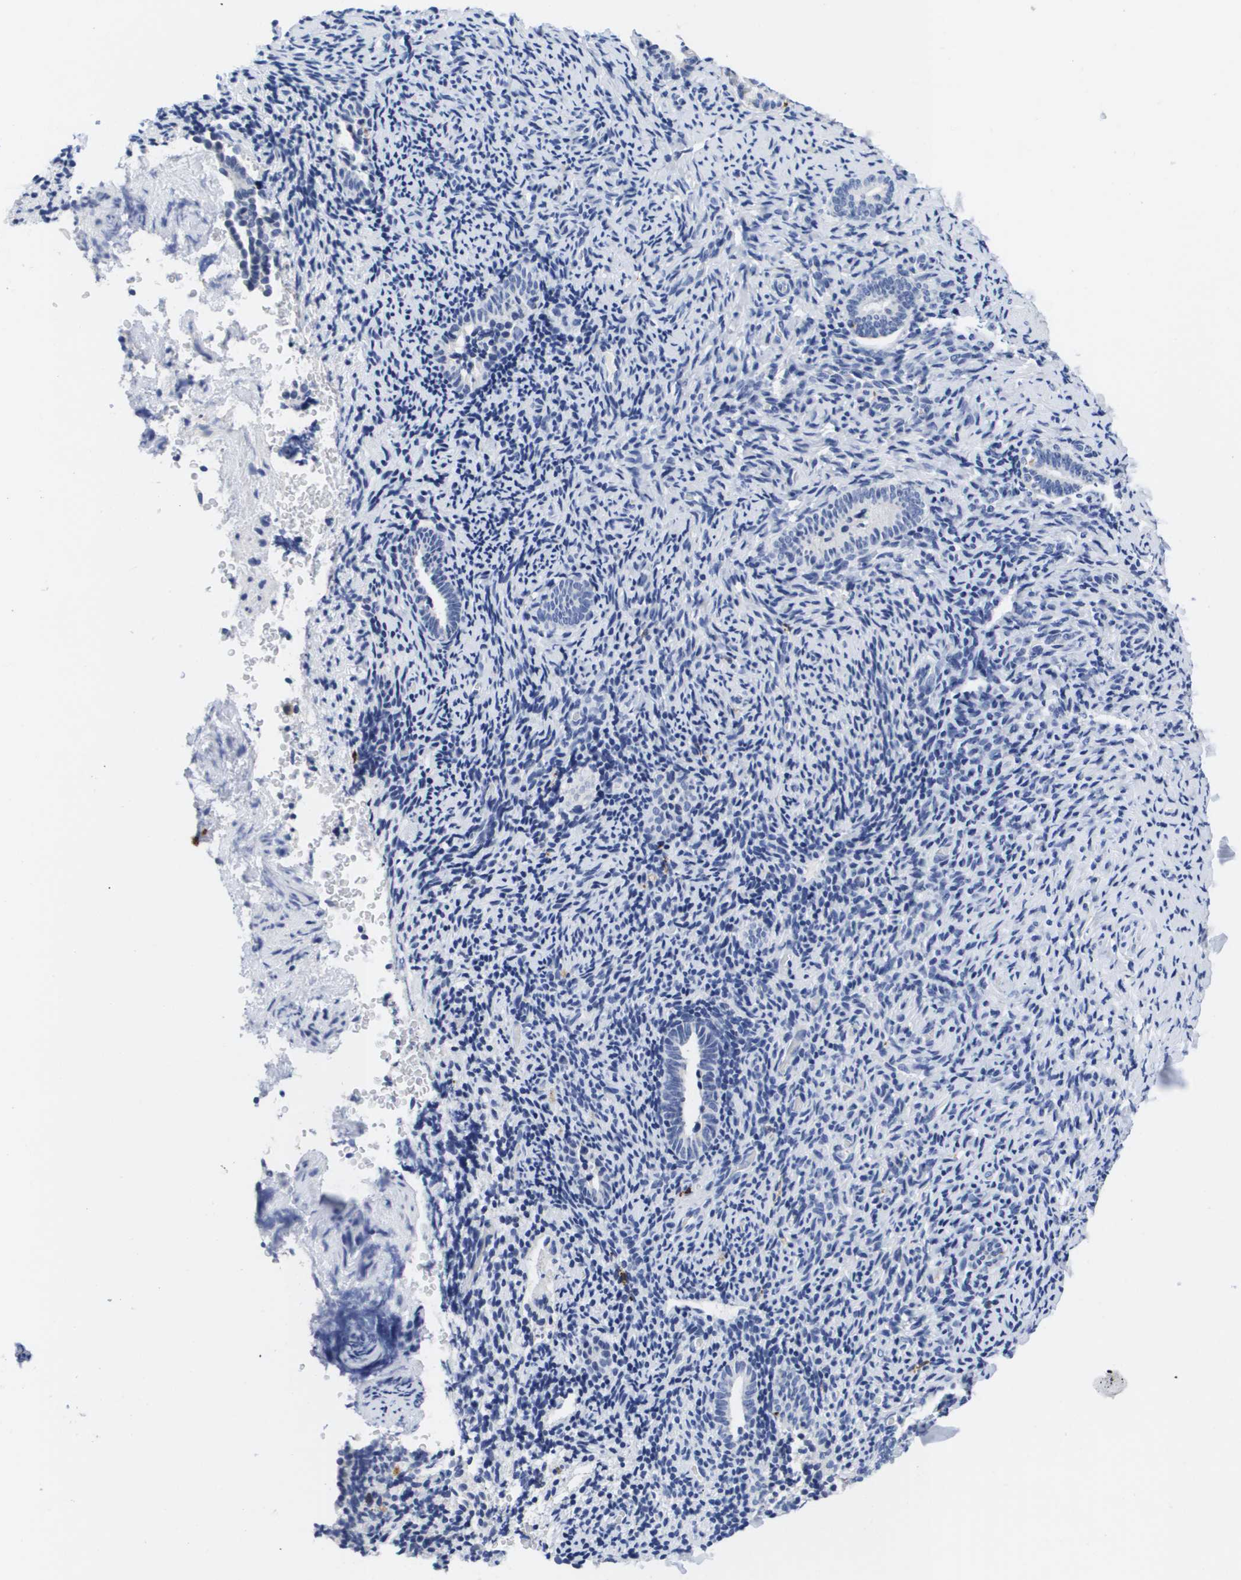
{"staining": {"intensity": "negative", "quantity": "none", "location": "none"}, "tissue": "endometrium", "cell_type": "Cells in endometrial stroma", "image_type": "normal", "snomed": [{"axis": "morphology", "description": "Normal tissue, NOS"}, {"axis": "topography", "description": "Endometrium"}], "caption": "This is an immunohistochemistry micrograph of benign endometrium. There is no staining in cells in endometrial stroma.", "gene": "HMOX1", "patient": {"sex": "female", "age": 51}}